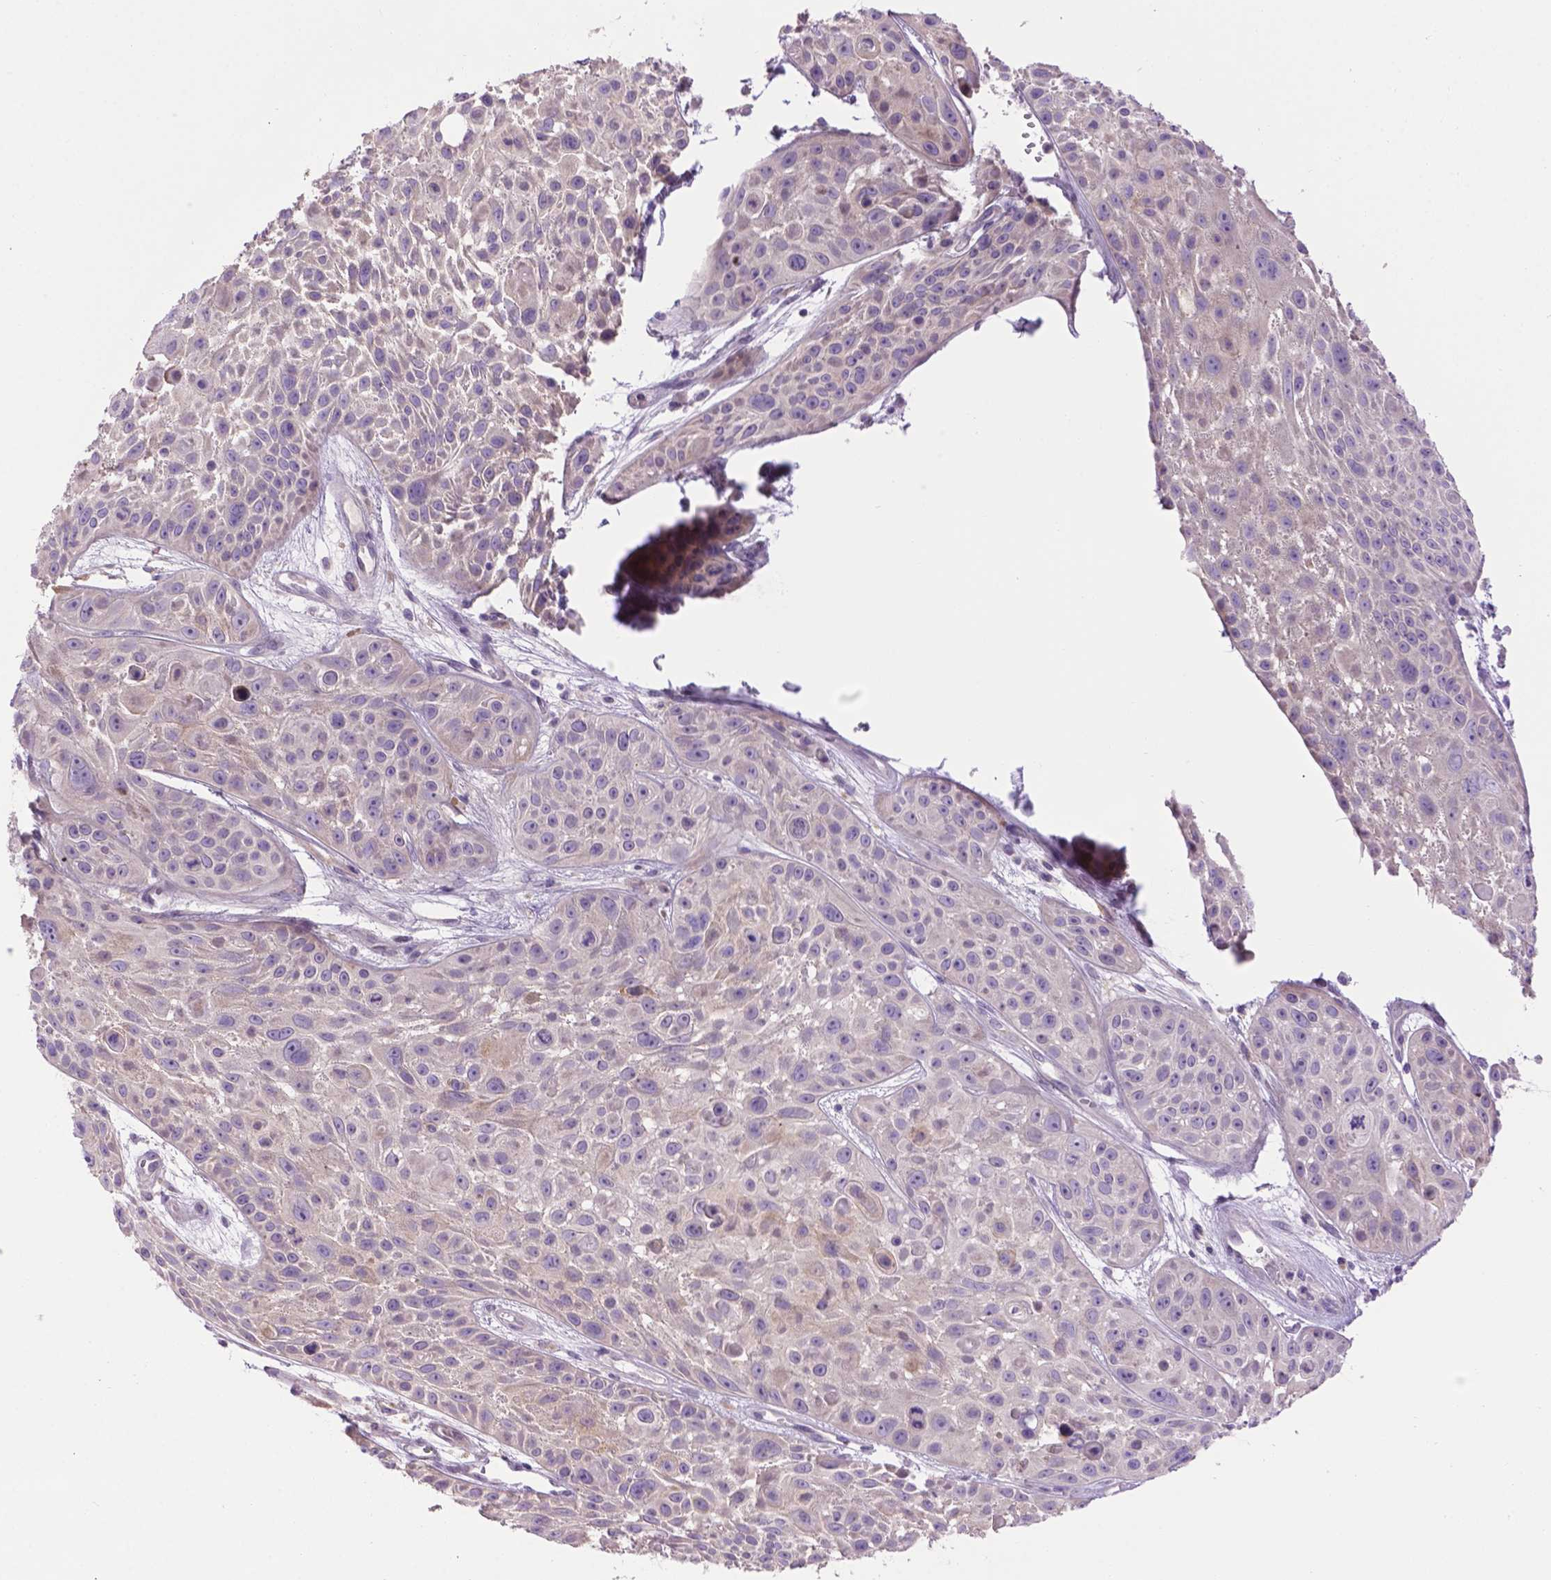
{"staining": {"intensity": "negative", "quantity": "none", "location": "none"}, "tissue": "skin cancer", "cell_type": "Tumor cells", "image_type": "cancer", "snomed": [{"axis": "morphology", "description": "Squamous cell carcinoma, NOS"}, {"axis": "topography", "description": "Skin"}, {"axis": "topography", "description": "Anal"}], "caption": "Tumor cells show no significant positivity in skin cancer (squamous cell carcinoma).", "gene": "CDH7", "patient": {"sex": "female", "age": 75}}